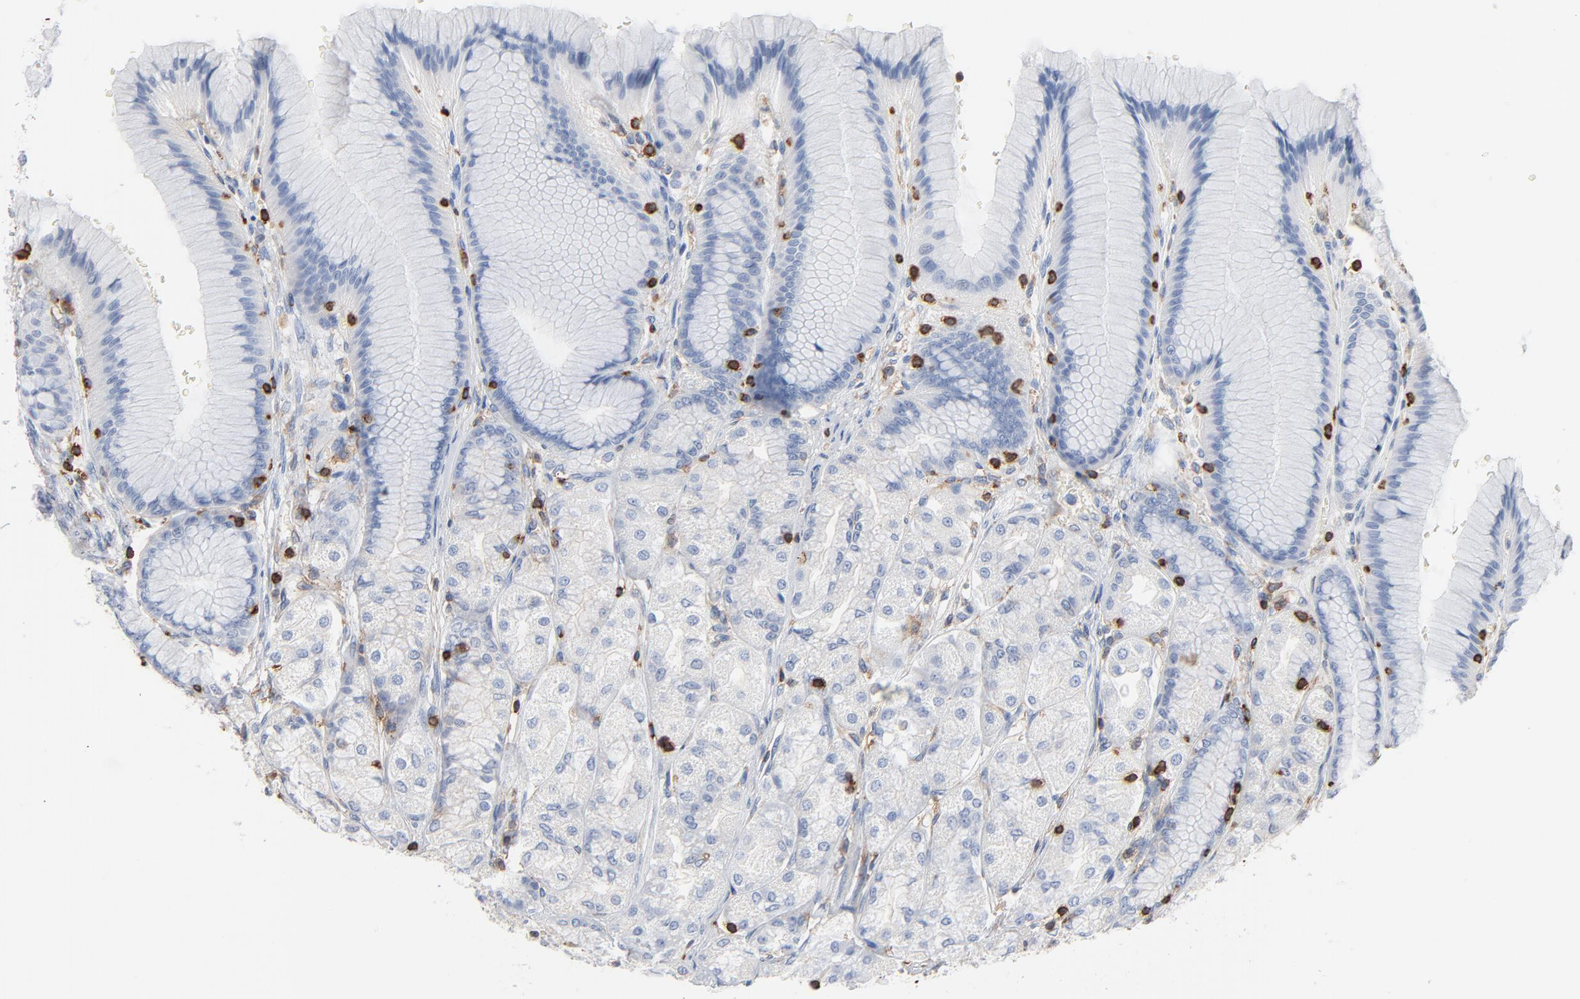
{"staining": {"intensity": "negative", "quantity": "none", "location": "none"}, "tissue": "stomach", "cell_type": "Glandular cells", "image_type": "normal", "snomed": [{"axis": "morphology", "description": "Normal tissue, NOS"}, {"axis": "morphology", "description": "Adenocarcinoma, NOS"}, {"axis": "topography", "description": "Stomach"}, {"axis": "topography", "description": "Stomach, lower"}], "caption": "The photomicrograph shows no staining of glandular cells in benign stomach.", "gene": "SH3KBP1", "patient": {"sex": "female", "age": 65}}